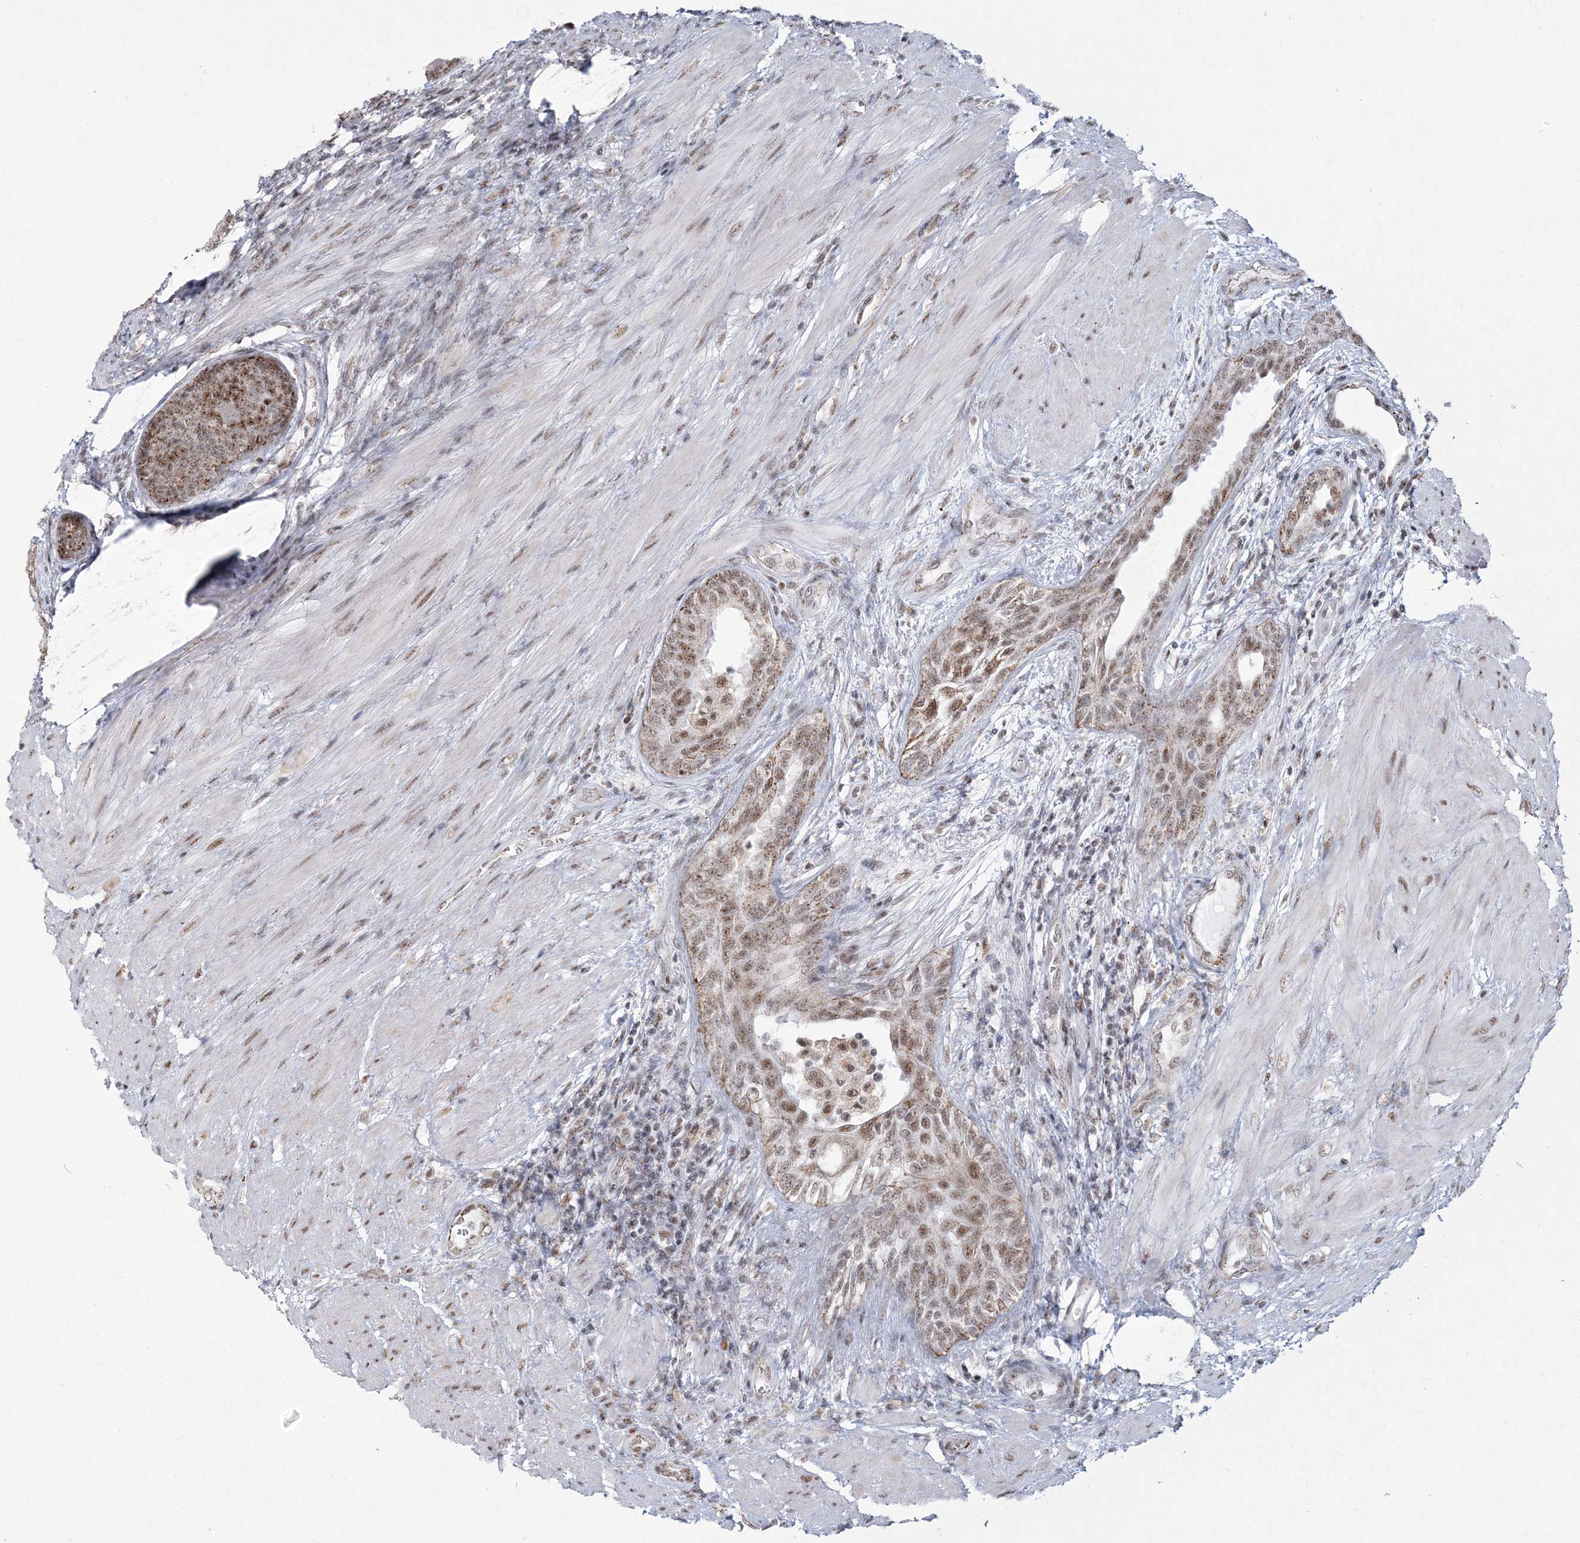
{"staining": {"intensity": "moderate", "quantity": ">75%", "location": "nuclear"}, "tissue": "prostate cancer", "cell_type": "Tumor cells", "image_type": "cancer", "snomed": [{"axis": "morphology", "description": "Normal tissue, NOS"}, {"axis": "morphology", "description": "Adenocarcinoma, Low grade"}, {"axis": "topography", "description": "Prostate"}, {"axis": "topography", "description": "Peripheral nerve tissue"}], "caption": "Prostate cancer stained with a protein marker exhibits moderate staining in tumor cells.", "gene": "RBM17", "patient": {"sex": "male", "age": 71}}